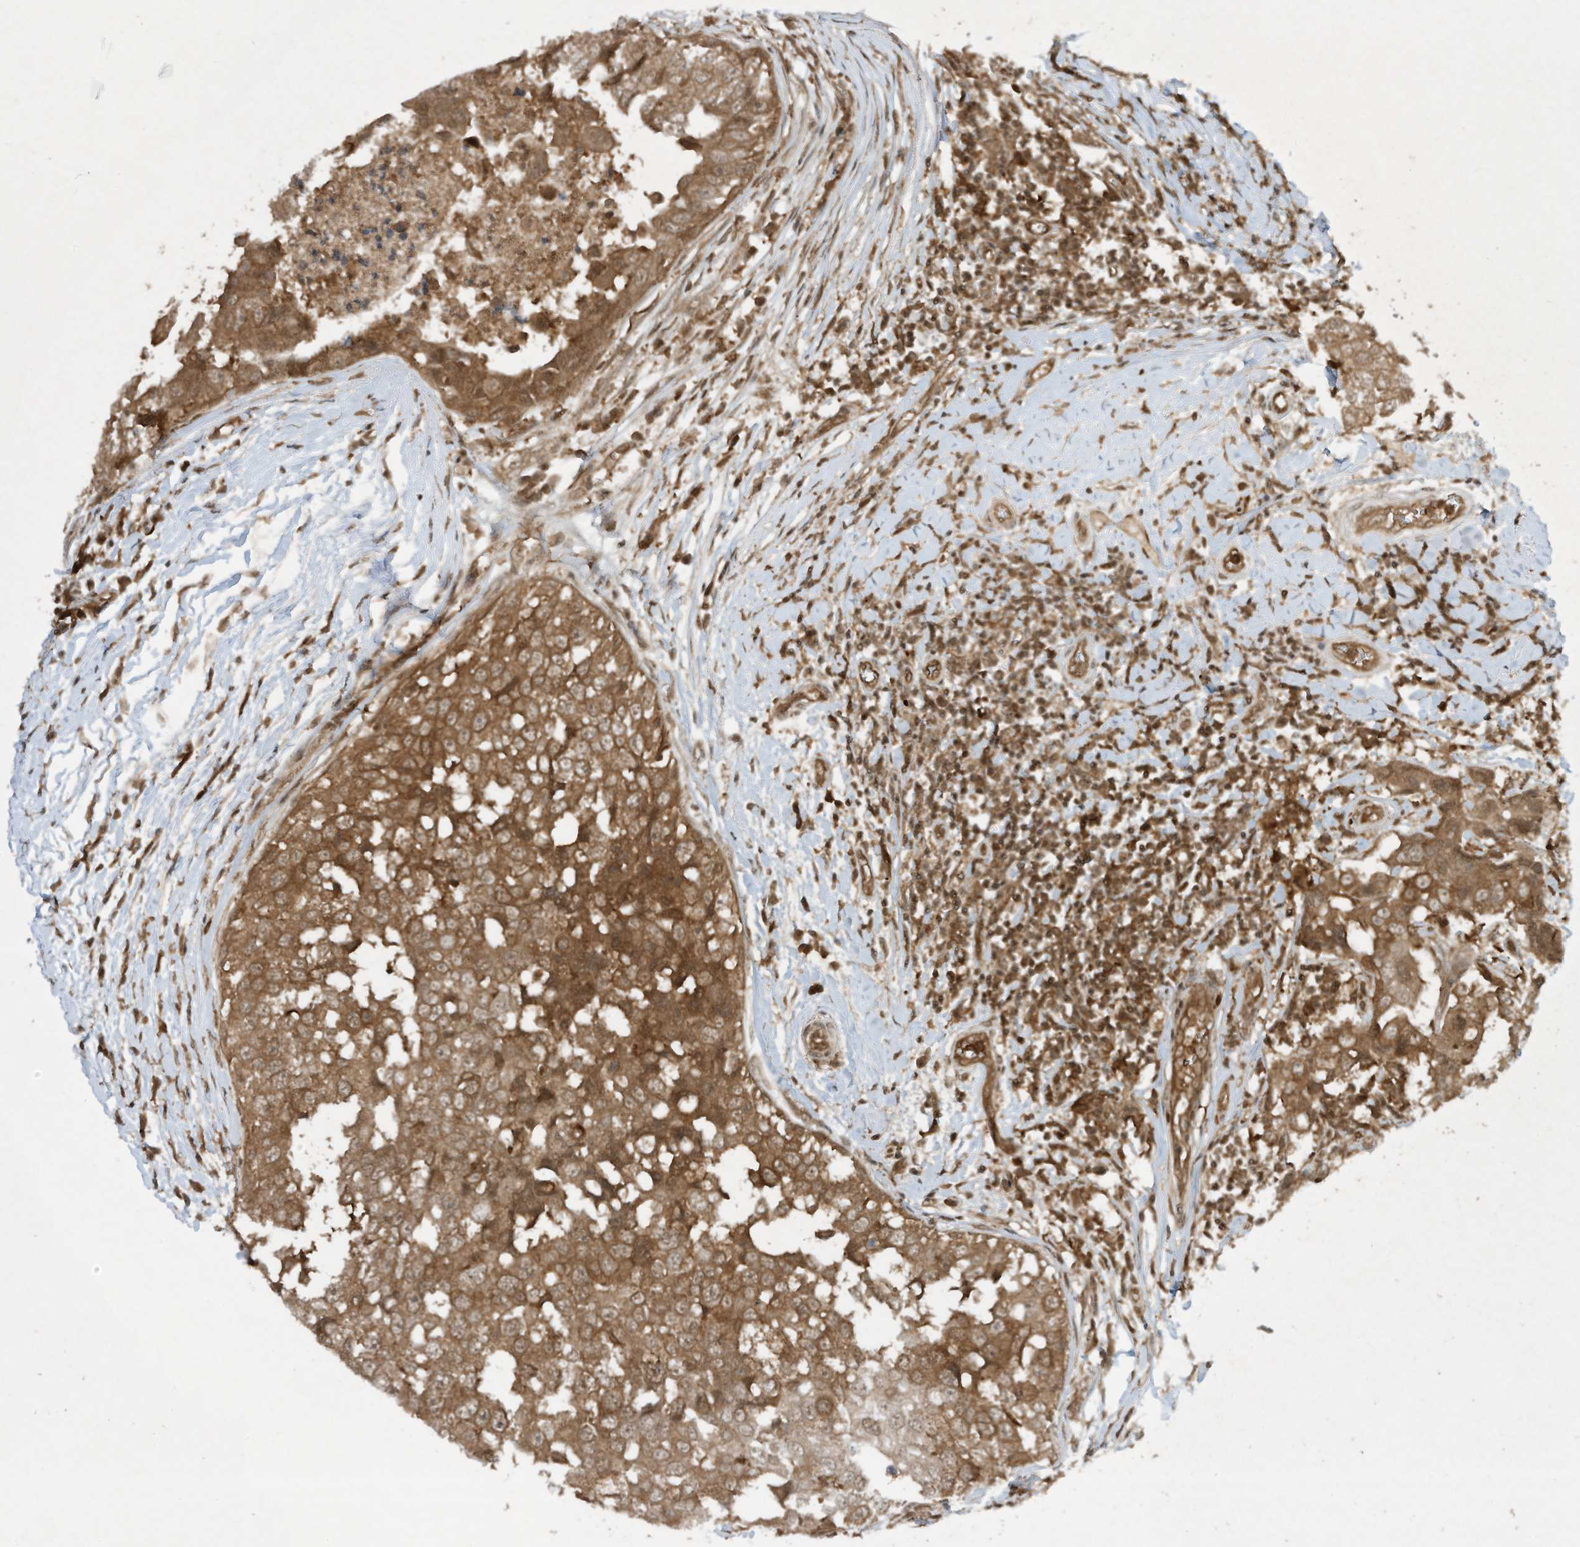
{"staining": {"intensity": "strong", "quantity": ">75%", "location": "cytoplasmic/membranous"}, "tissue": "breast cancer", "cell_type": "Tumor cells", "image_type": "cancer", "snomed": [{"axis": "morphology", "description": "Duct carcinoma"}, {"axis": "topography", "description": "Breast"}], "caption": "Protein expression analysis of breast cancer reveals strong cytoplasmic/membranous positivity in approximately >75% of tumor cells. Immunohistochemistry stains the protein of interest in brown and the nuclei are stained blue.", "gene": "CERT1", "patient": {"sex": "female", "age": 27}}